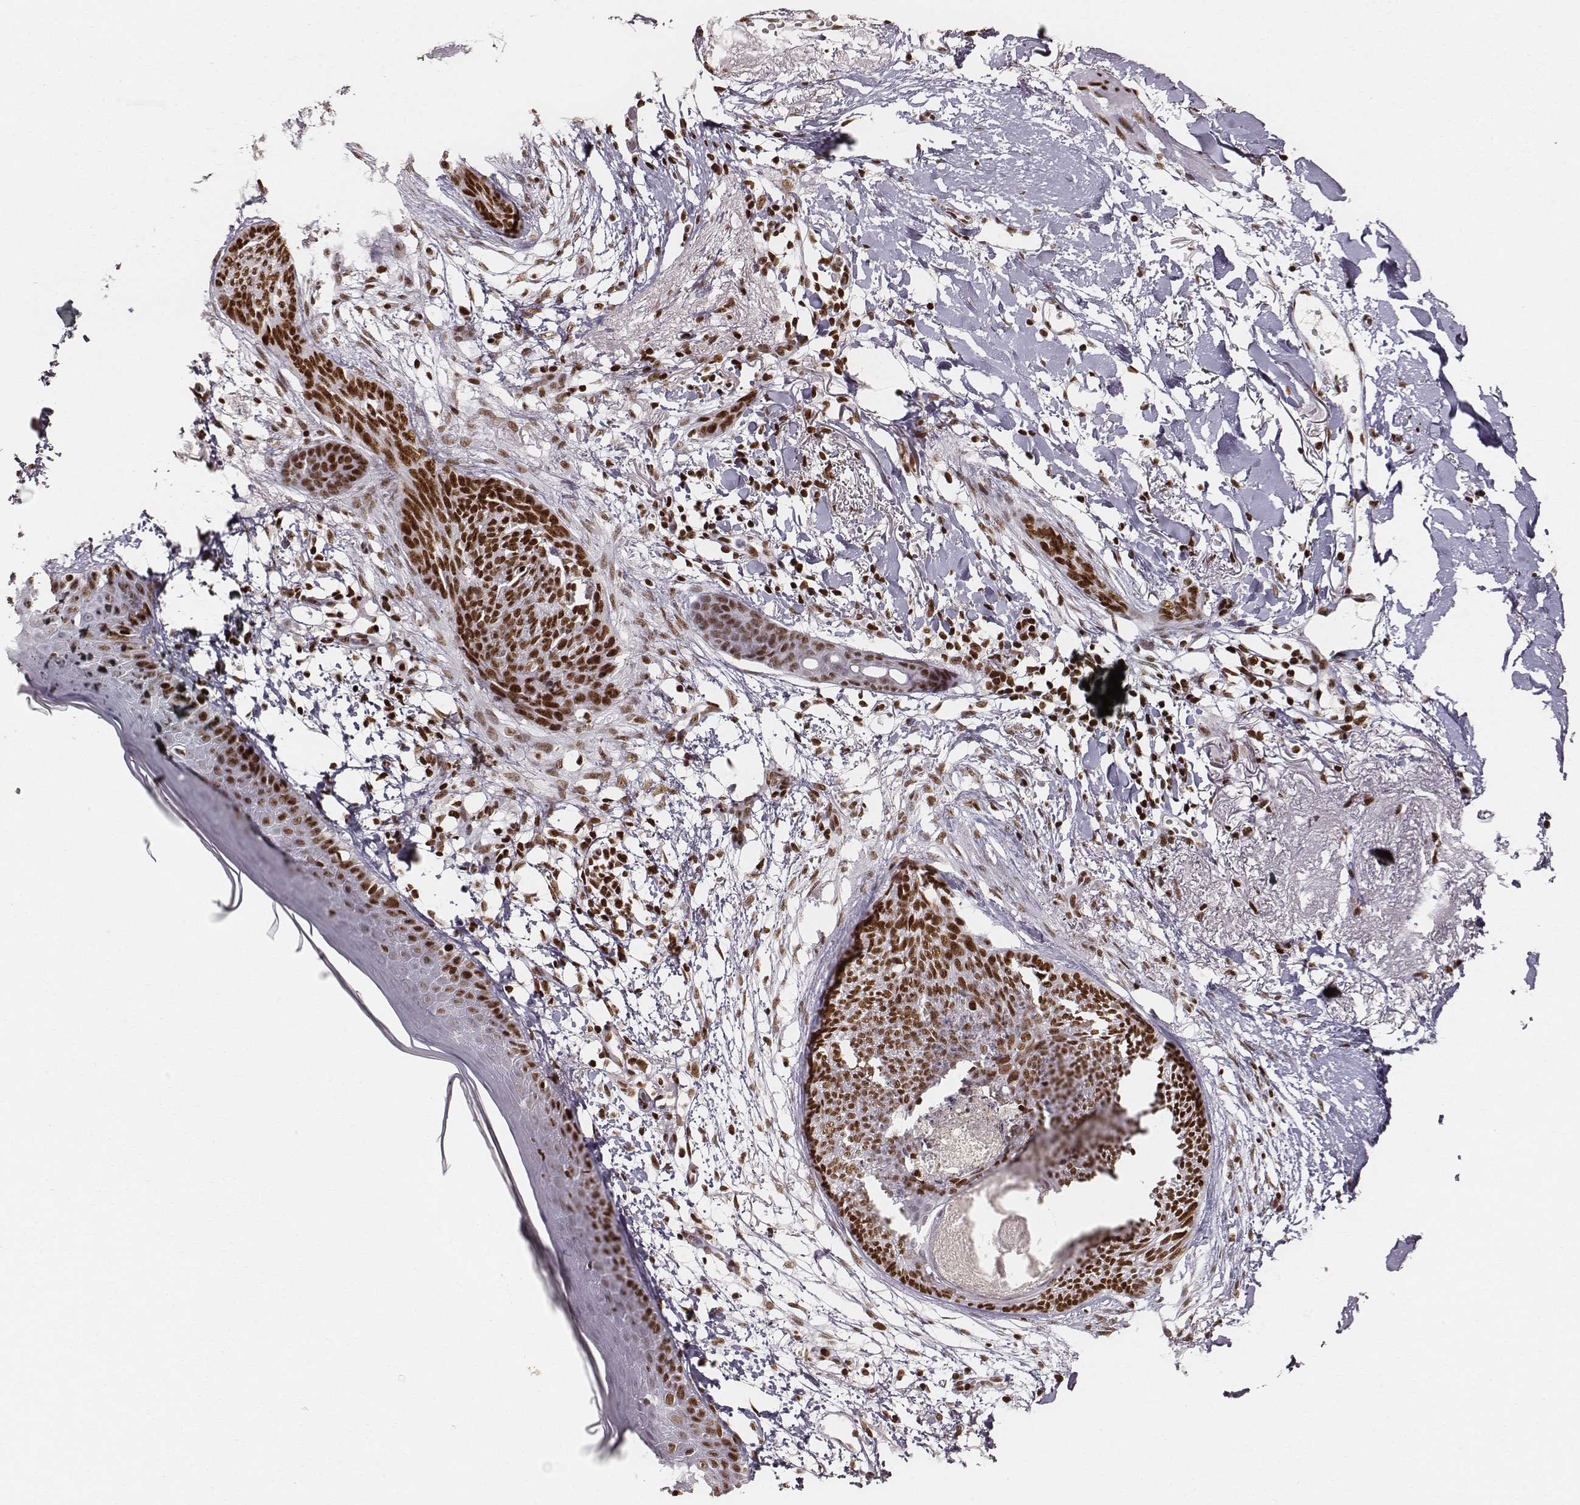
{"staining": {"intensity": "strong", "quantity": ">75%", "location": "nuclear"}, "tissue": "skin cancer", "cell_type": "Tumor cells", "image_type": "cancer", "snomed": [{"axis": "morphology", "description": "Normal tissue, NOS"}, {"axis": "morphology", "description": "Basal cell carcinoma"}, {"axis": "topography", "description": "Skin"}], "caption": "Protein staining of skin basal cell carcinoma tissue displays strong nuclear staining in approximately >75% of tumor cells.", "gene": "PARP1", "patient": {"sex": "male", "age": 84}}